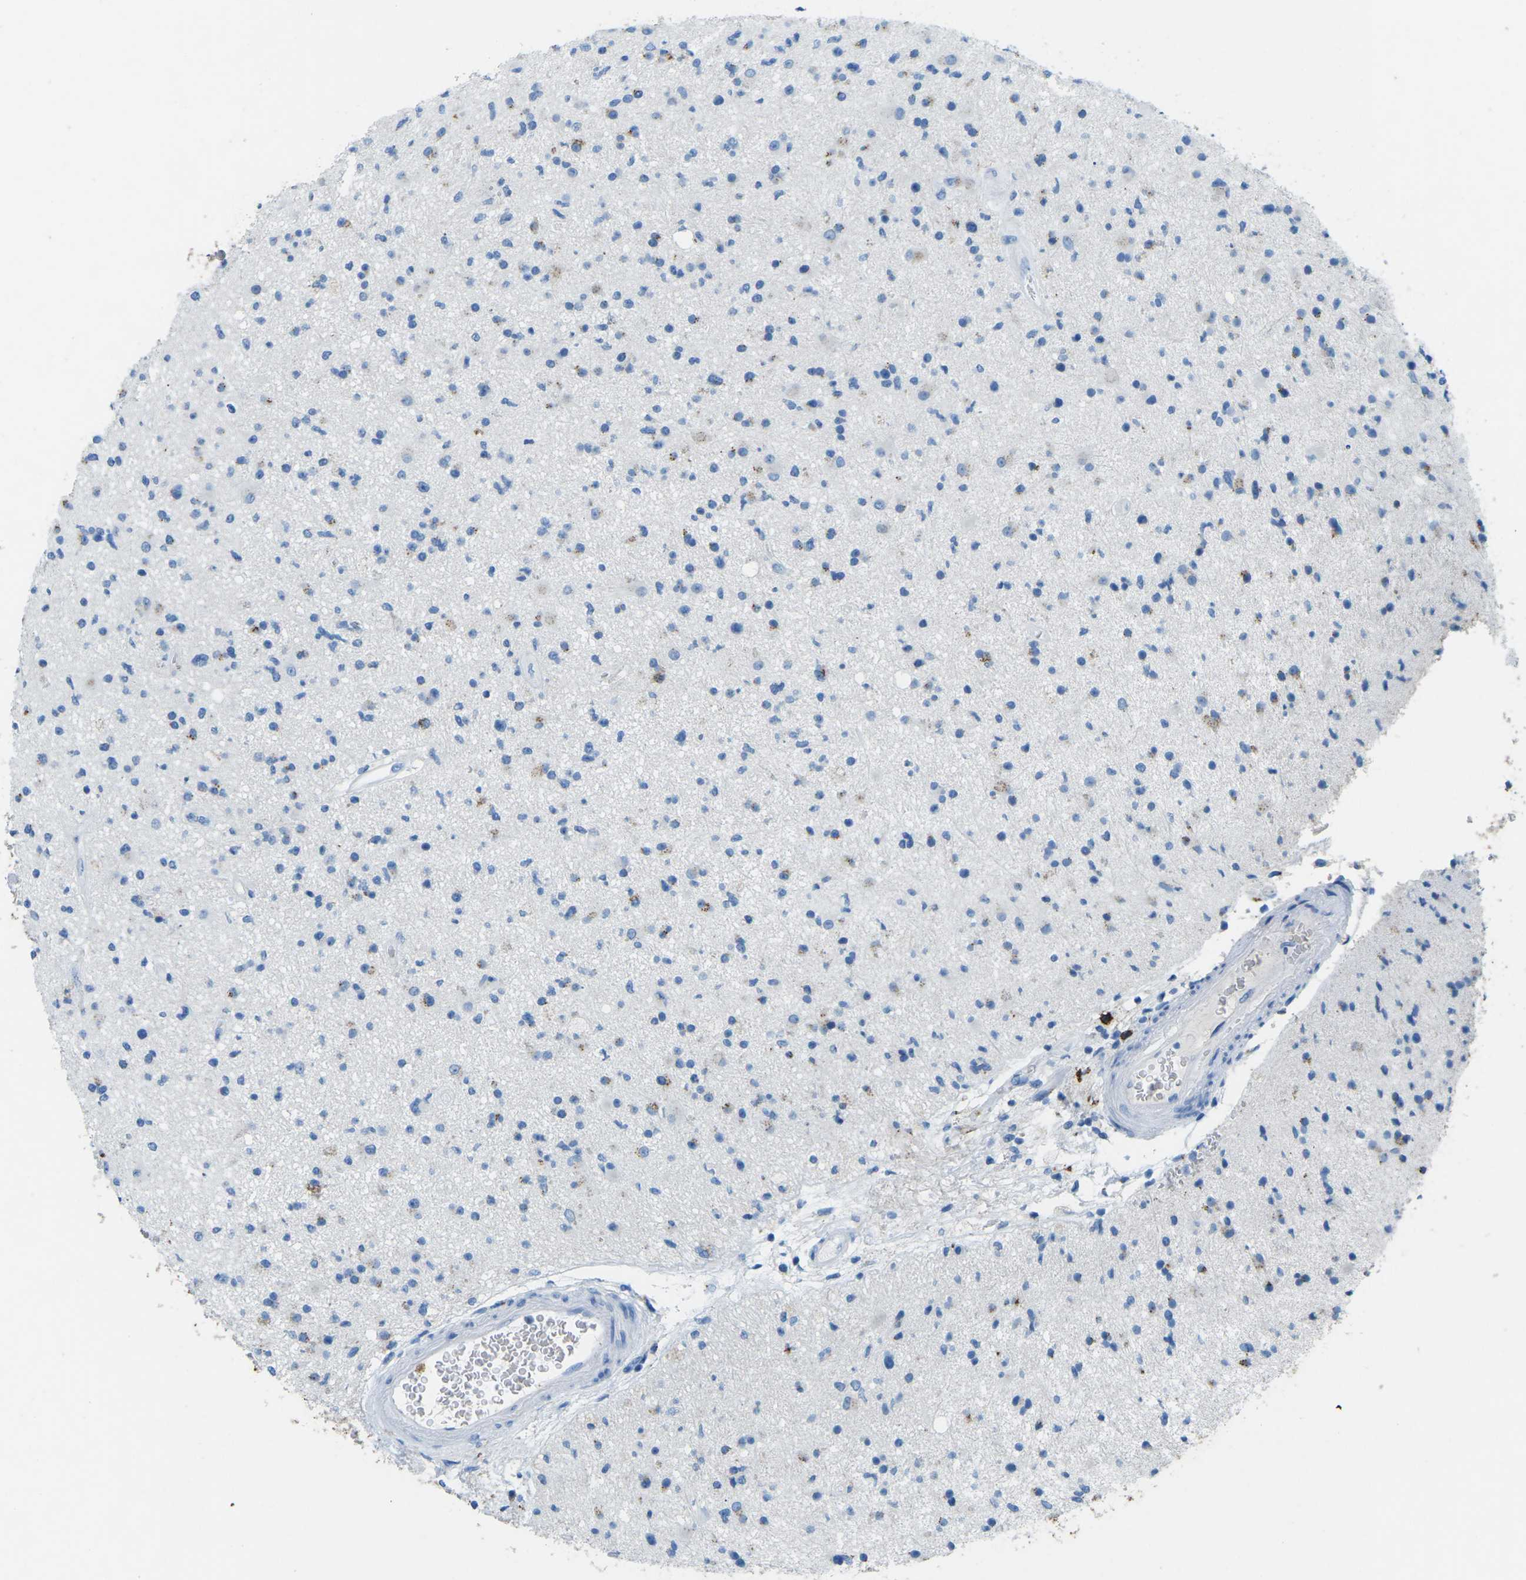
{"staining": {"intensity": "negative", "quantity": "none", "location": "none"}, "tissue": "glioma", "cell_type": "Tumor cells", "image_type": "cancer", "snomed": [{"axis": "morphology", "description": "Glioma, malignant, High grade"}, {"axis": "topography", "description": "Brain"}], "caption": "Tumor cells are negative for protein expression in human glioma.", "gene": "CTAGE1", "patient": {"sex": "male", "age": 33}}